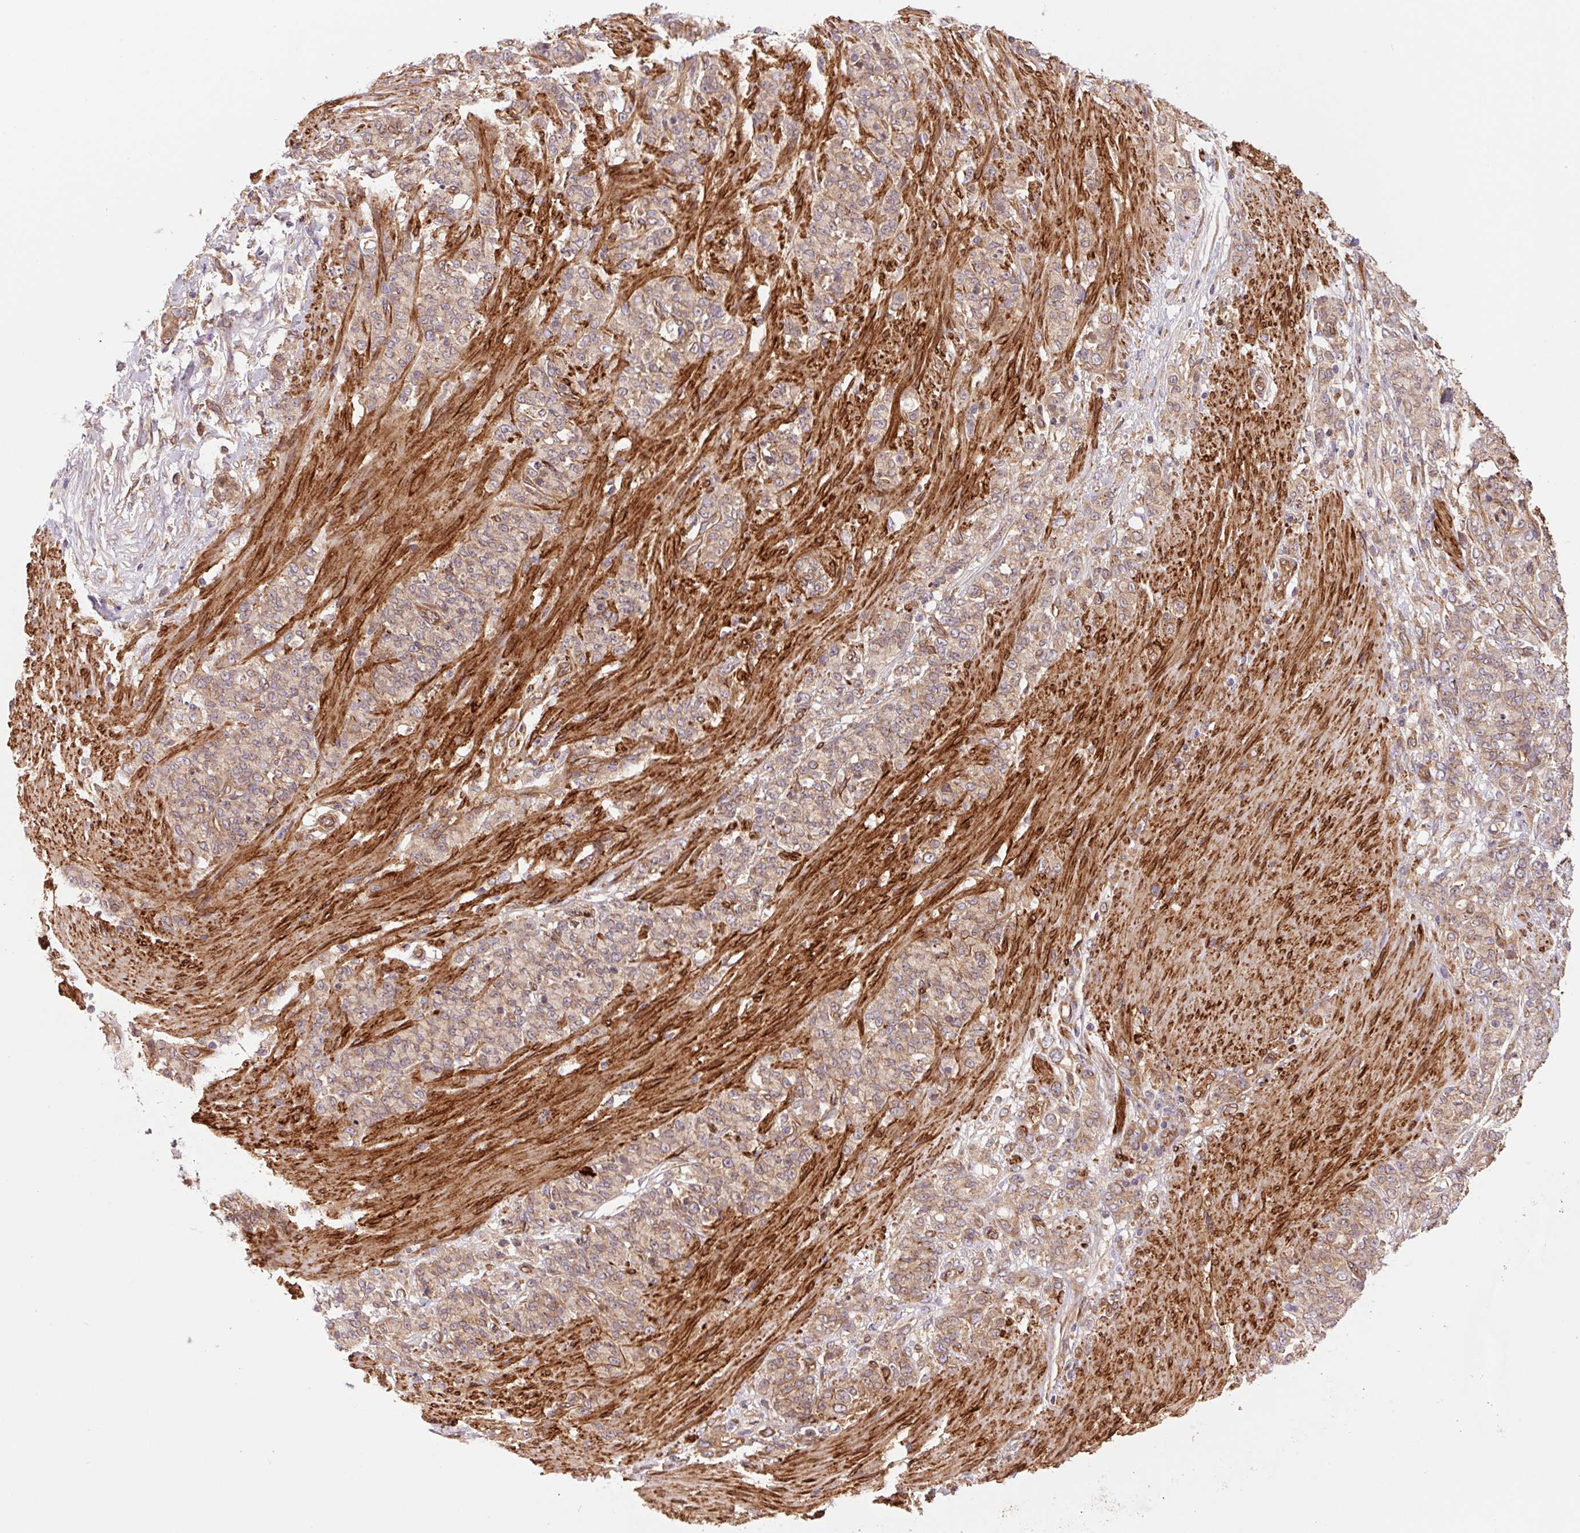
{"staining": {"intensity": "moderate", "quantity": ">75%", "location": "cytoplasmic/membranous"}, "tissue": "stomach cancer", "cell_type": "Tumor cells", "image_type": "cancer", "snomed": [{"axis": "morphology", "description": "Adenocarcinoma, NOS"}, {"axis": "topography", "description": "Stomach"}], "caption": "Stomach cancer stained for a protein shows moderate cytoplasmic/membranous positivity in tumor cells.", "gene": "SEPTIN10", "patient": {"sex": "female", "age": 79}}